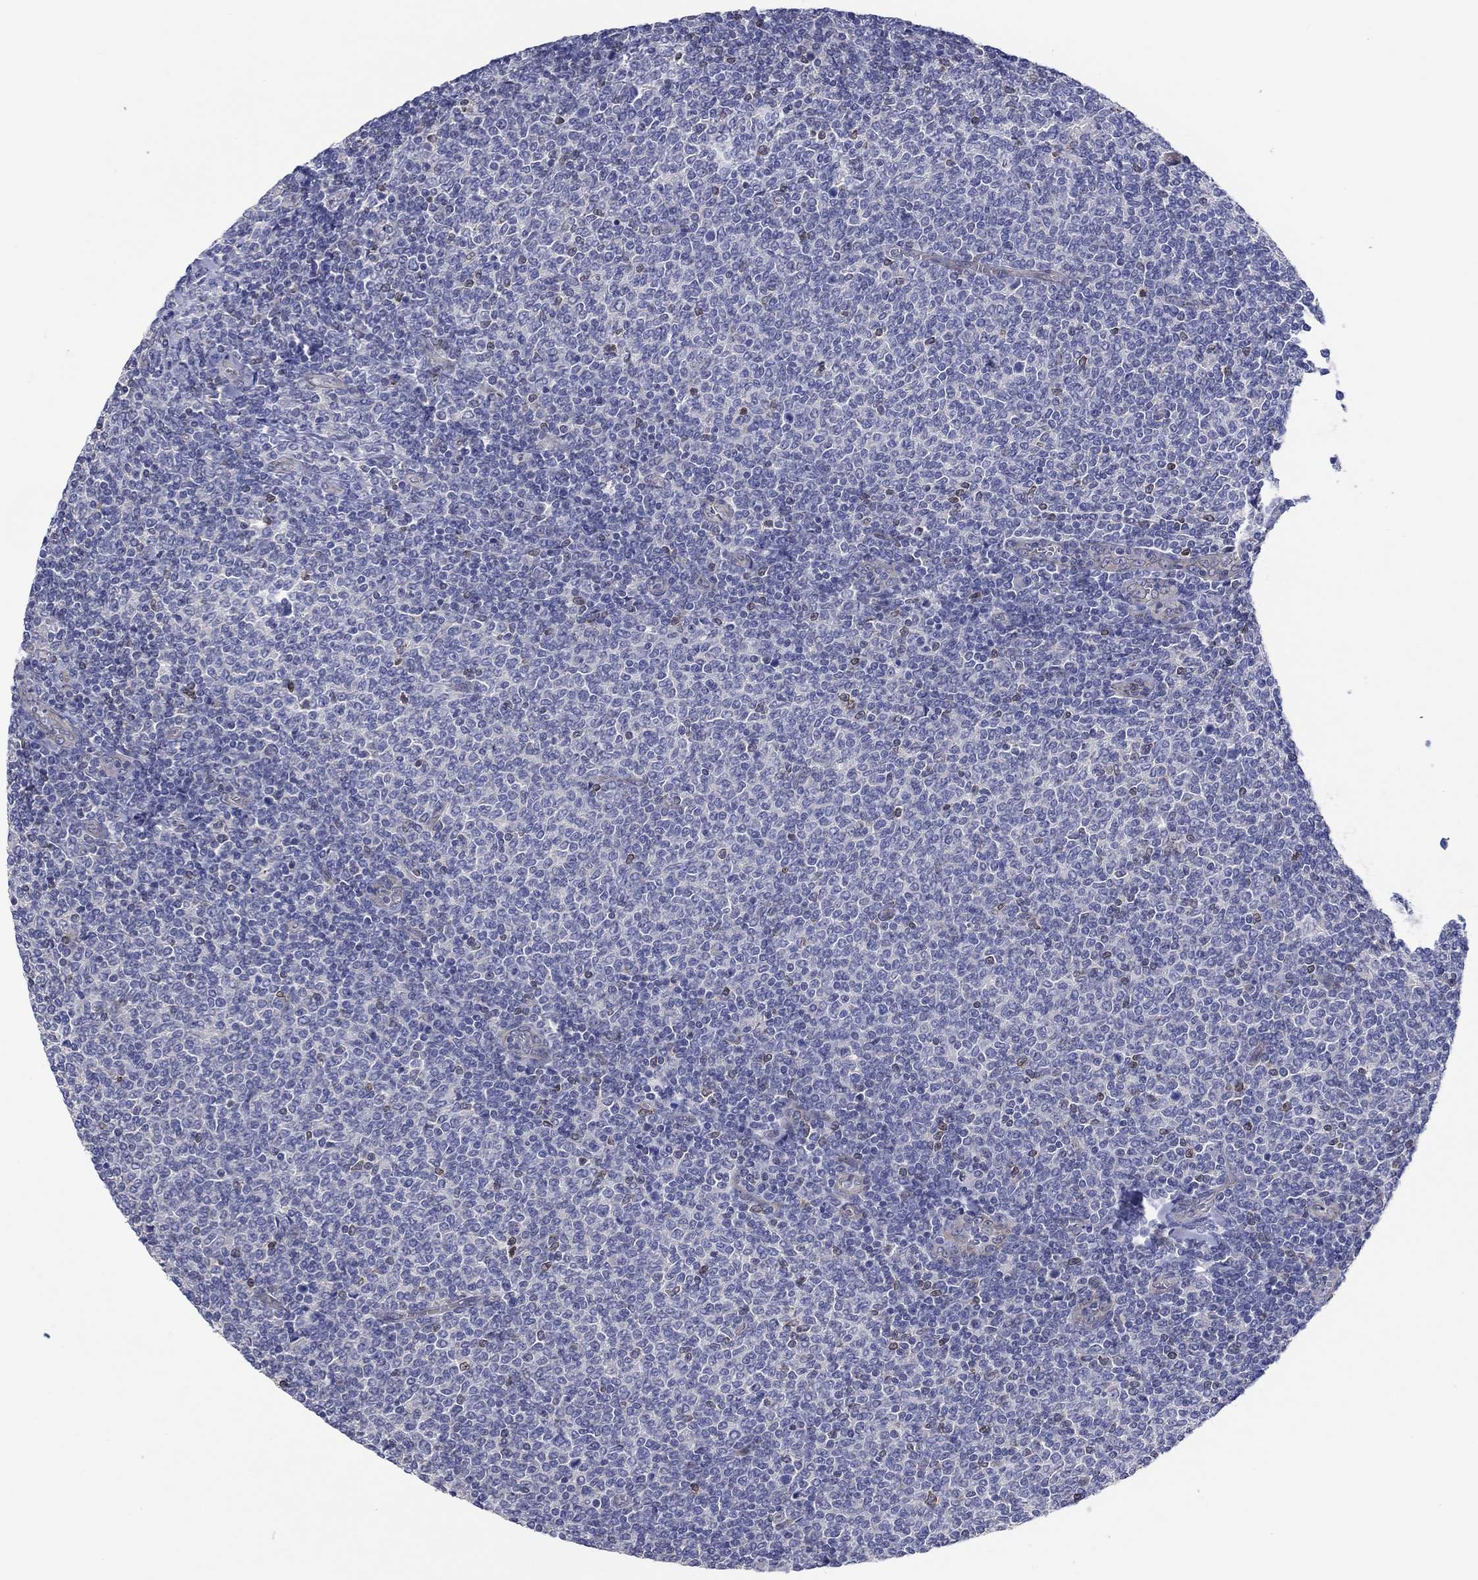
{"staining": {"intensity": "weak", "quantity": "<25%", "location": "nuclear"}, "tissue": "lymphoma", "cell_type": "Tumor cells", "image_type": "cancer", "snomed": [{"axis": "morphology", "description": "Malignant lymphoma, non-Hodgkin's type, Low grade"}, {"axis": "topography", "description": "Lymph node"}], "caption": "Malignant lymphoma, non-Hodgkin's type (low-grade) was stained to show a protein in brown. There is no significant expression in tumor cells.", "gene": "ERMP1", "patient": {"sex": "male", "age": 52}}